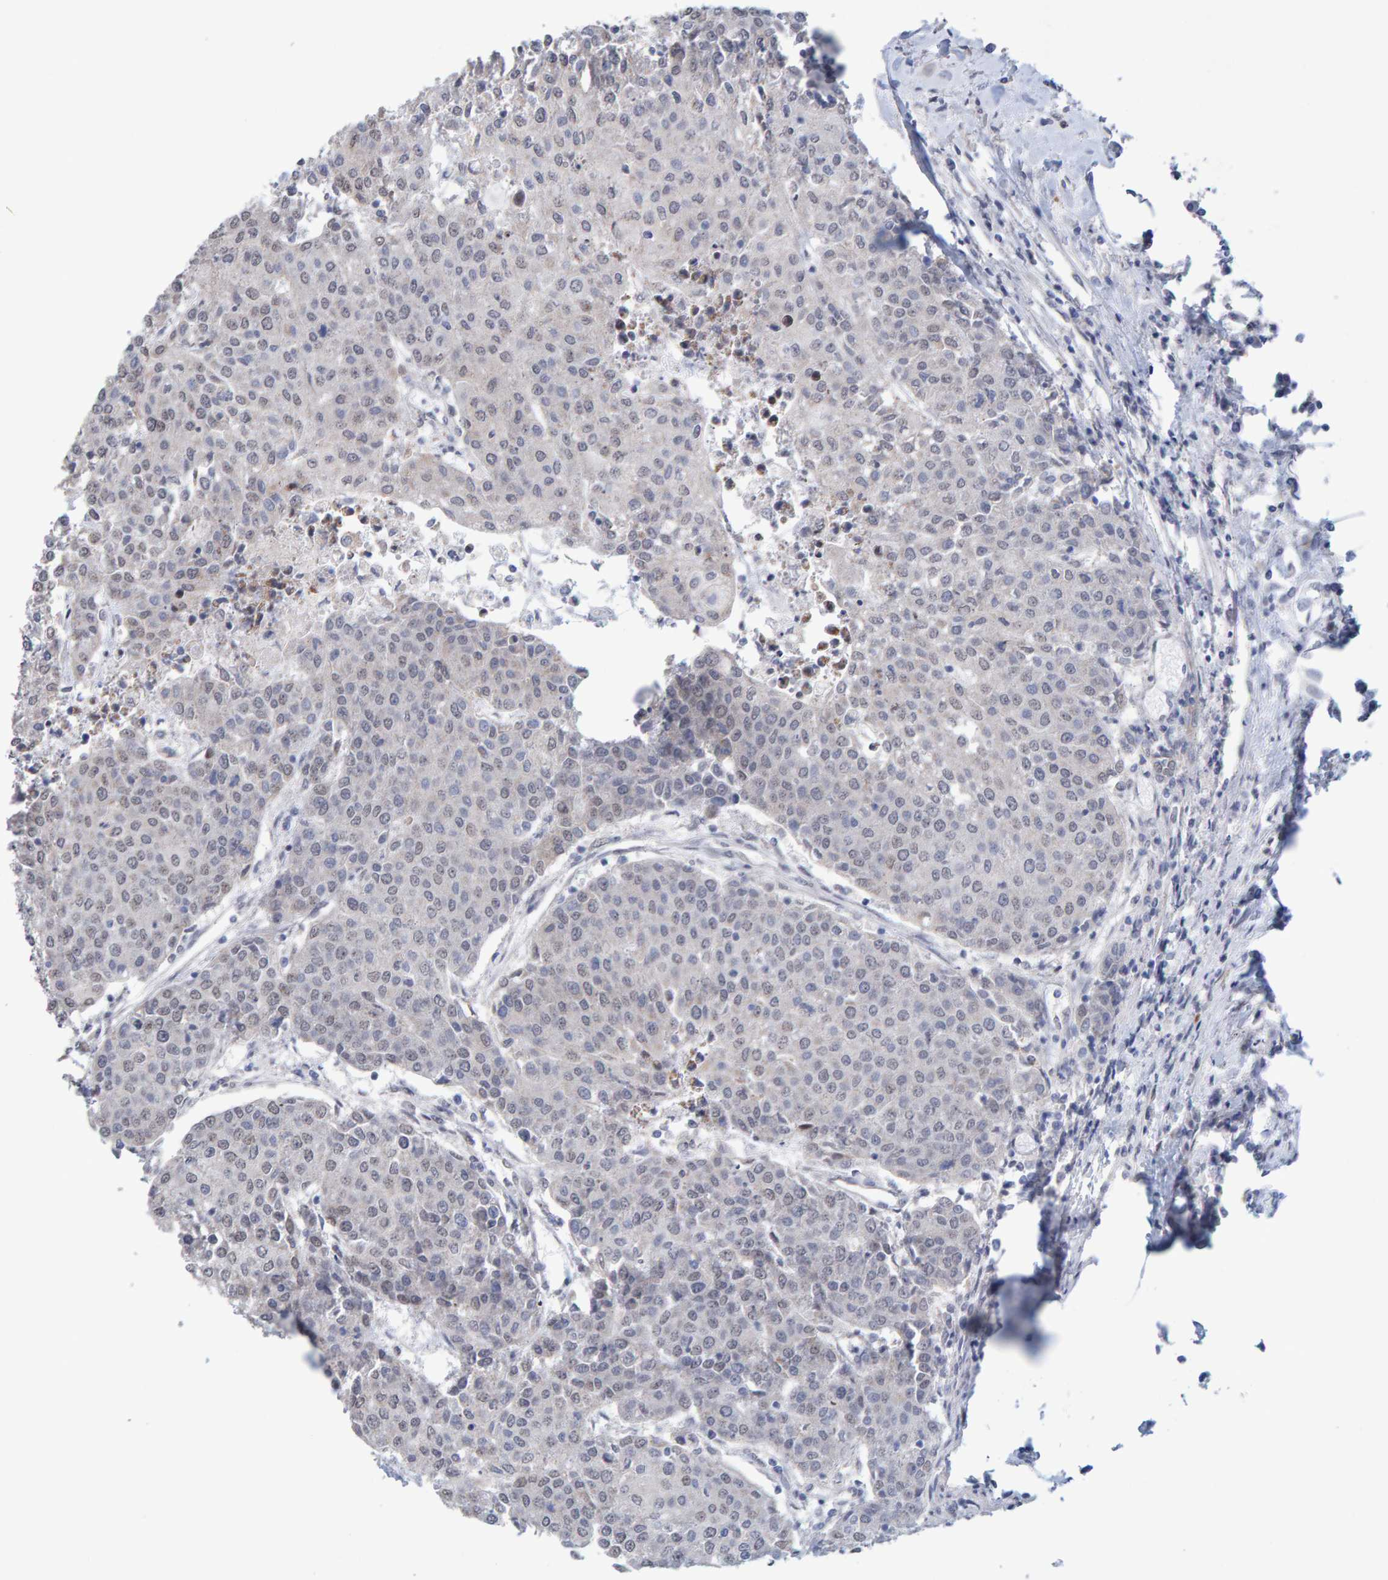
{"staining": {"intensity": "negative", "quantity": "none", "location": "none"}, "tissue": "urothelial cancer", "cell_type": "Tumor cells", "image_type": "cancer", "snomed": [{"axis": "morphology", "description": "Urothelial carcinoma, High grade"}, {"axis": "topography", "description": "Urinary bladder"}], "caption": "Human urothelial carcinoma (high-grade) stained for a protein using immunohistochemistry shows no positivity in tumor cells.", "gene": "USP43", "patient": {"sex": "female", "age": 85}}